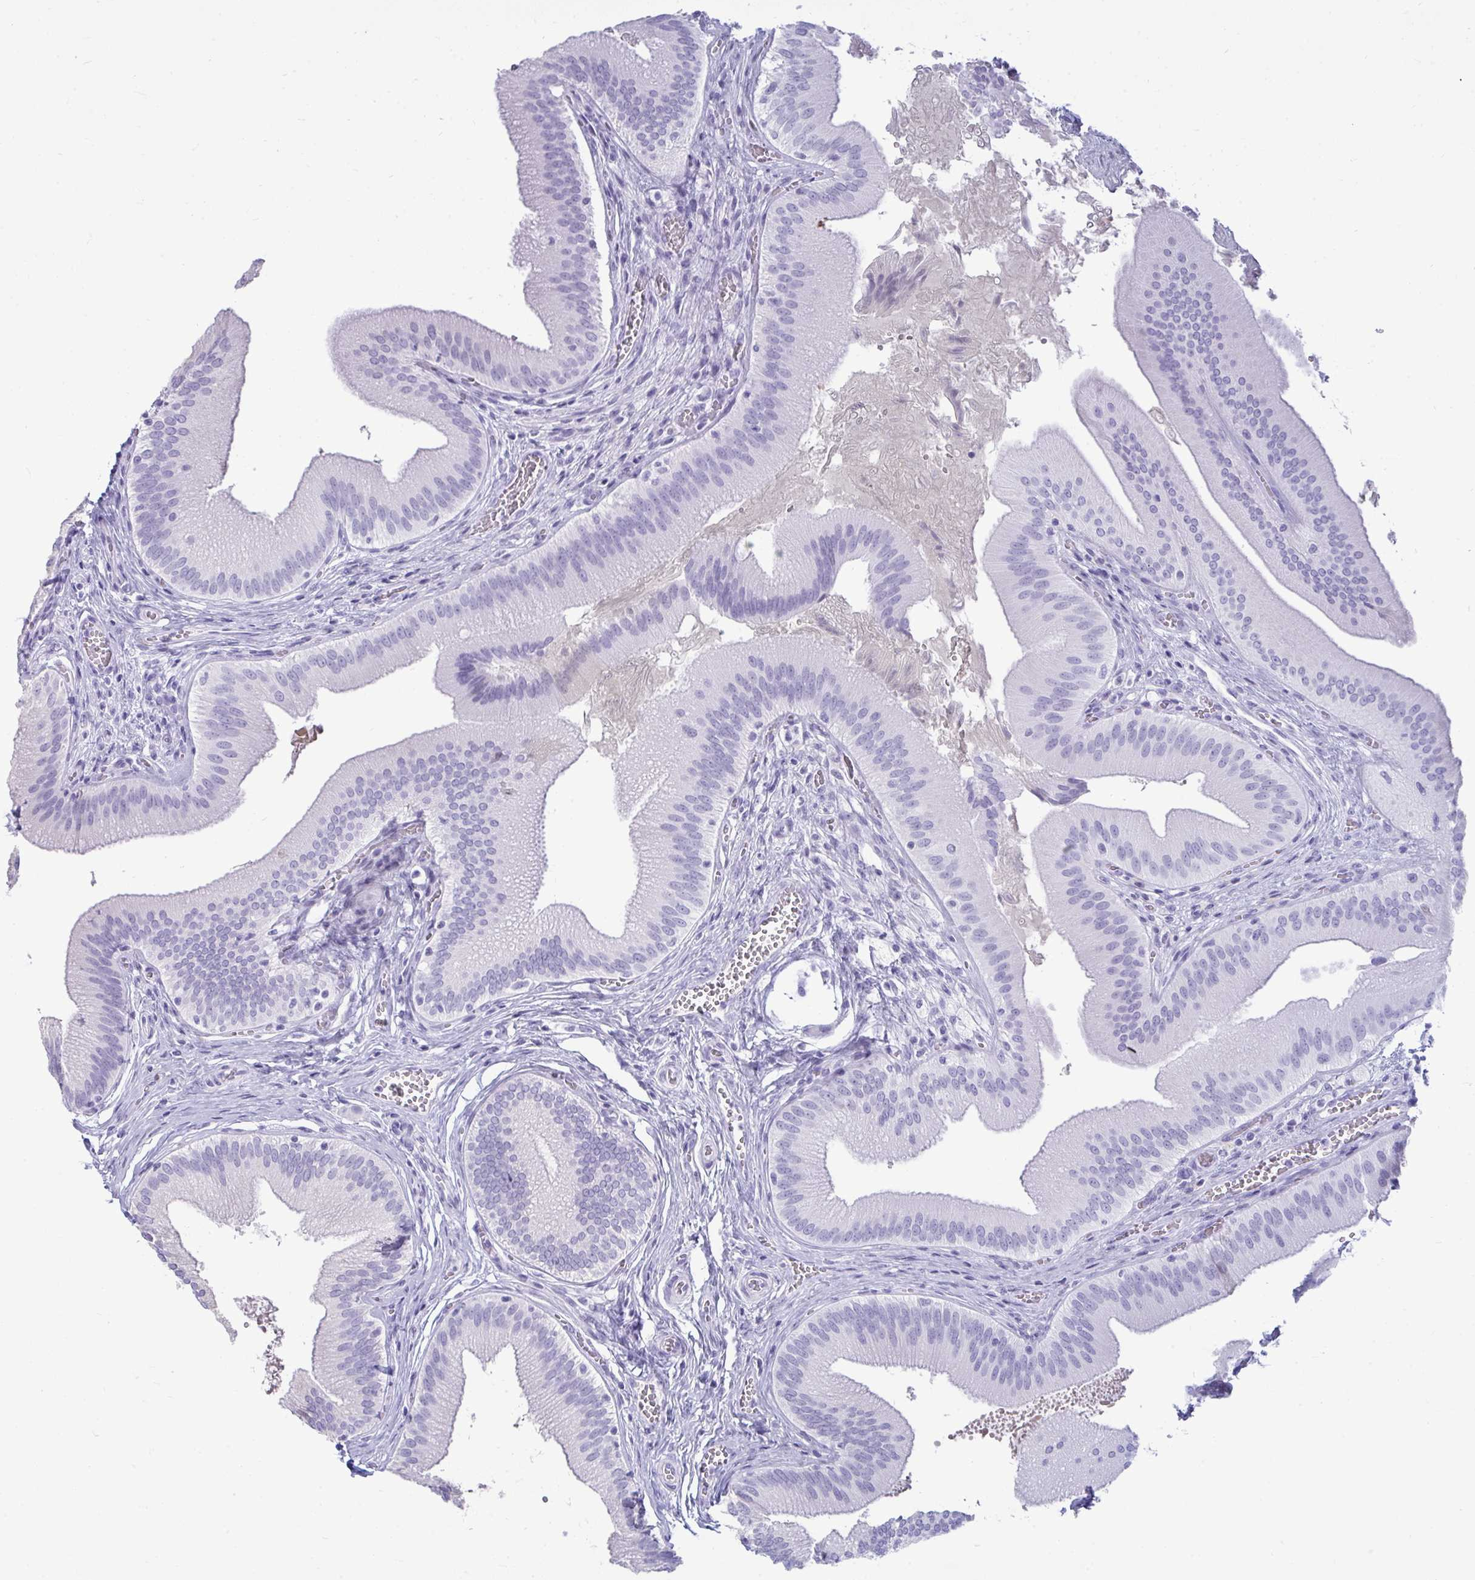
{"staining": {"intensity": "negative", "quantity": "none", "location": "none"}, "tissue": "gallbladder", "cell_type": "Glandular cells", "image_type": "normal", "snomed": [{"axis": "morphology", "description": "Normal tissue, NOS"}, {"axis": "topography", "description": "Gallbladder"}], "caption": "DAB immunohistochemical staining of normal gallbladder reveals no significant positivity in glandular cells.", "gene": "ANKRD60", "patient": {"sex": "male", "age": 17}}